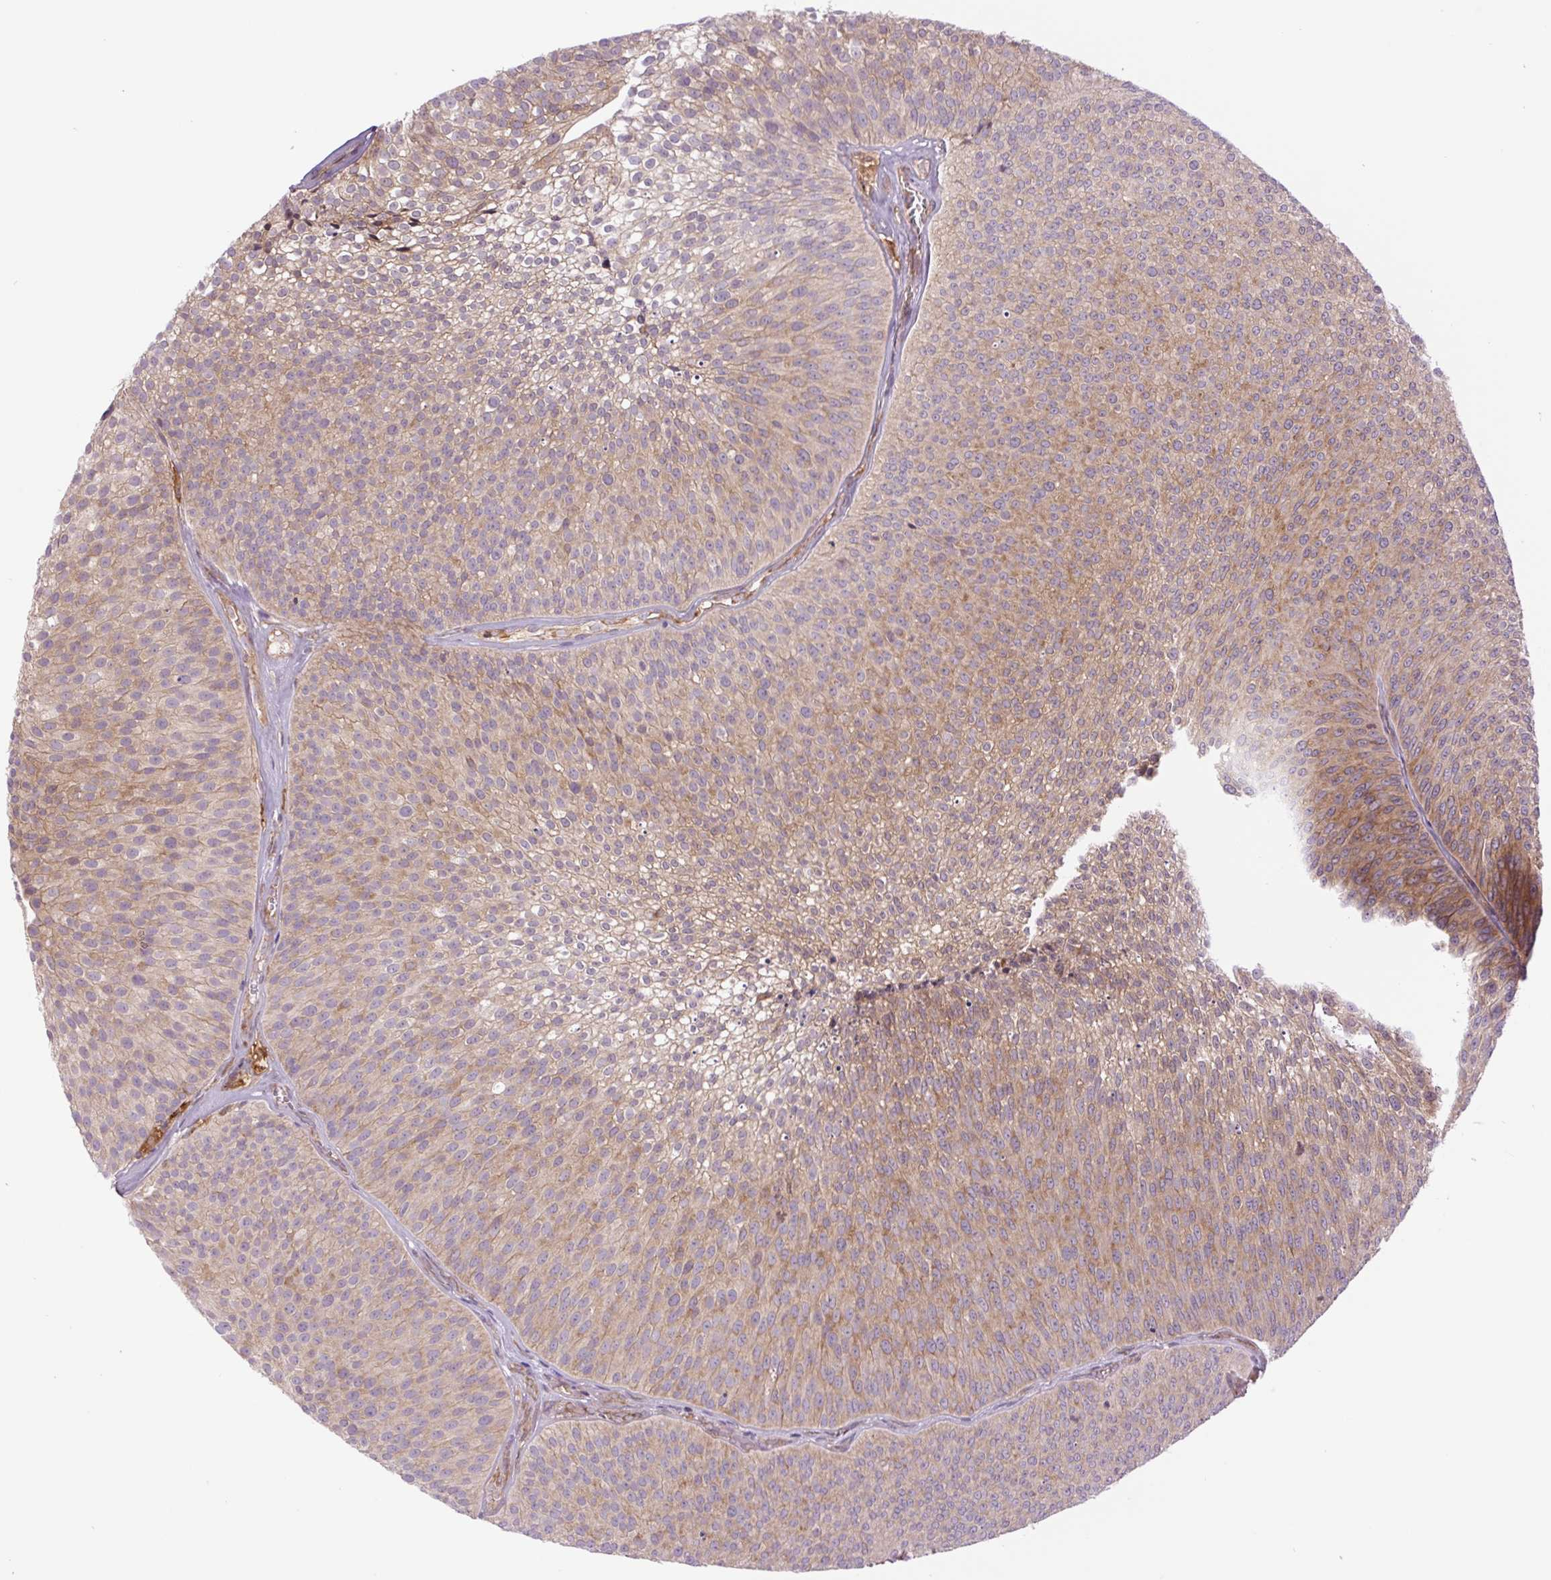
{"staining": {"intensity": "moderate", "quantity": ">75%", "location": "cytoplasmic/membranous"}, "tissue": "urothelial cancer", "cell_type": "Tumor cells", "image_type": "cancer", "snomed": [{"axis": "morphology", "description": "Urothelial carcinoma, Low grade"}, {"axis": "topography", "description": "Urinary bladder"}], "caption": "Urothelial carcinoma (low-grade) tissue exhibits moderate cytoplasmic/membranous staining in approximately >75% of tumor cells, visualized by immunohistochemistry. The staining was performed using DAB to visualize the protein expression in brown, while the nuclei were stained in blue with hematoxylin (Magnification: 20x).", "gene": "MINK1", "patient": {"sex": "male", "age": 91}}